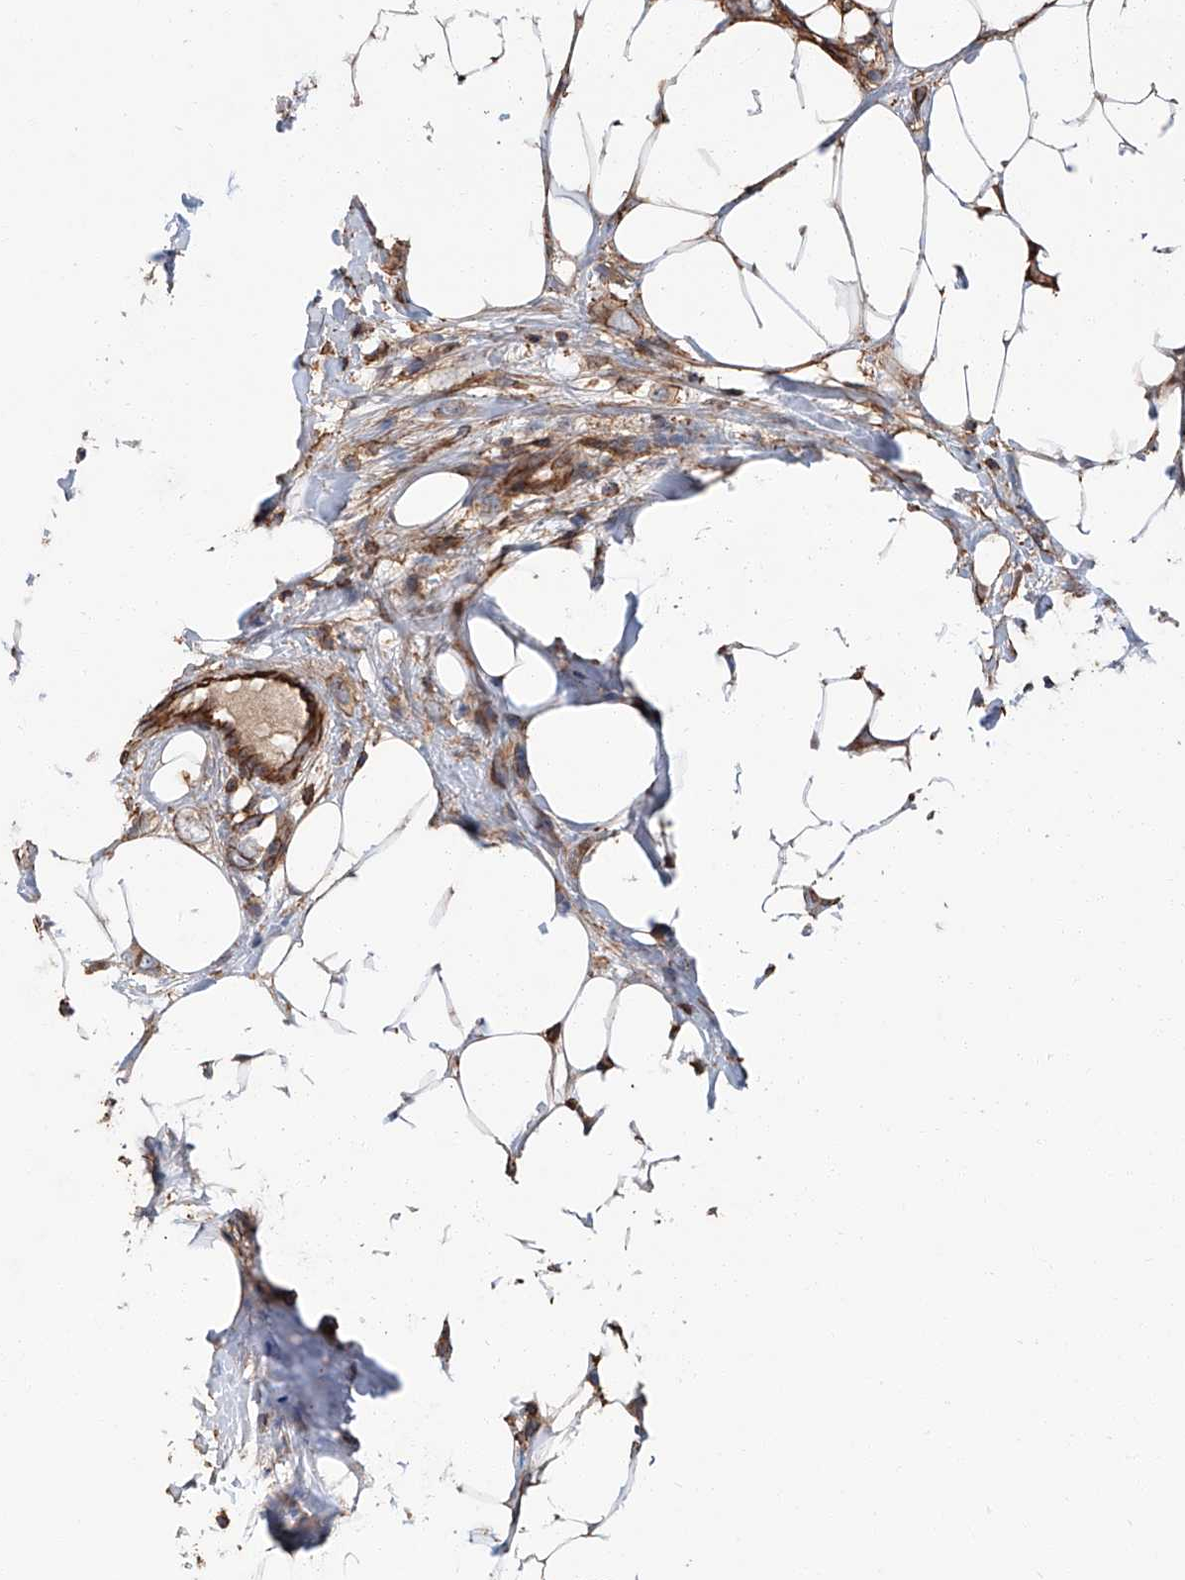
{"staining": {"intensity": "moderate", "quantity": "25%-75%", "location": "cytoplasmic/membranous"}, "tissue": "breast cancer", "cell_type": "Tumor cells", "image_type": "cancer", "snomed": [{"axis": "morphology", "description": "Normal tissue, NOS"}, {"axis": "morphology", "description": "Lobular carcinoma"}, {"axis": "topography", "description": "Breast"}], "caption": "Breast cancer stained with a protein marker displays moderate staining in tumor cells.", "gene": "PIEZO2", "patient": {"sex": "female", "age": 47}}